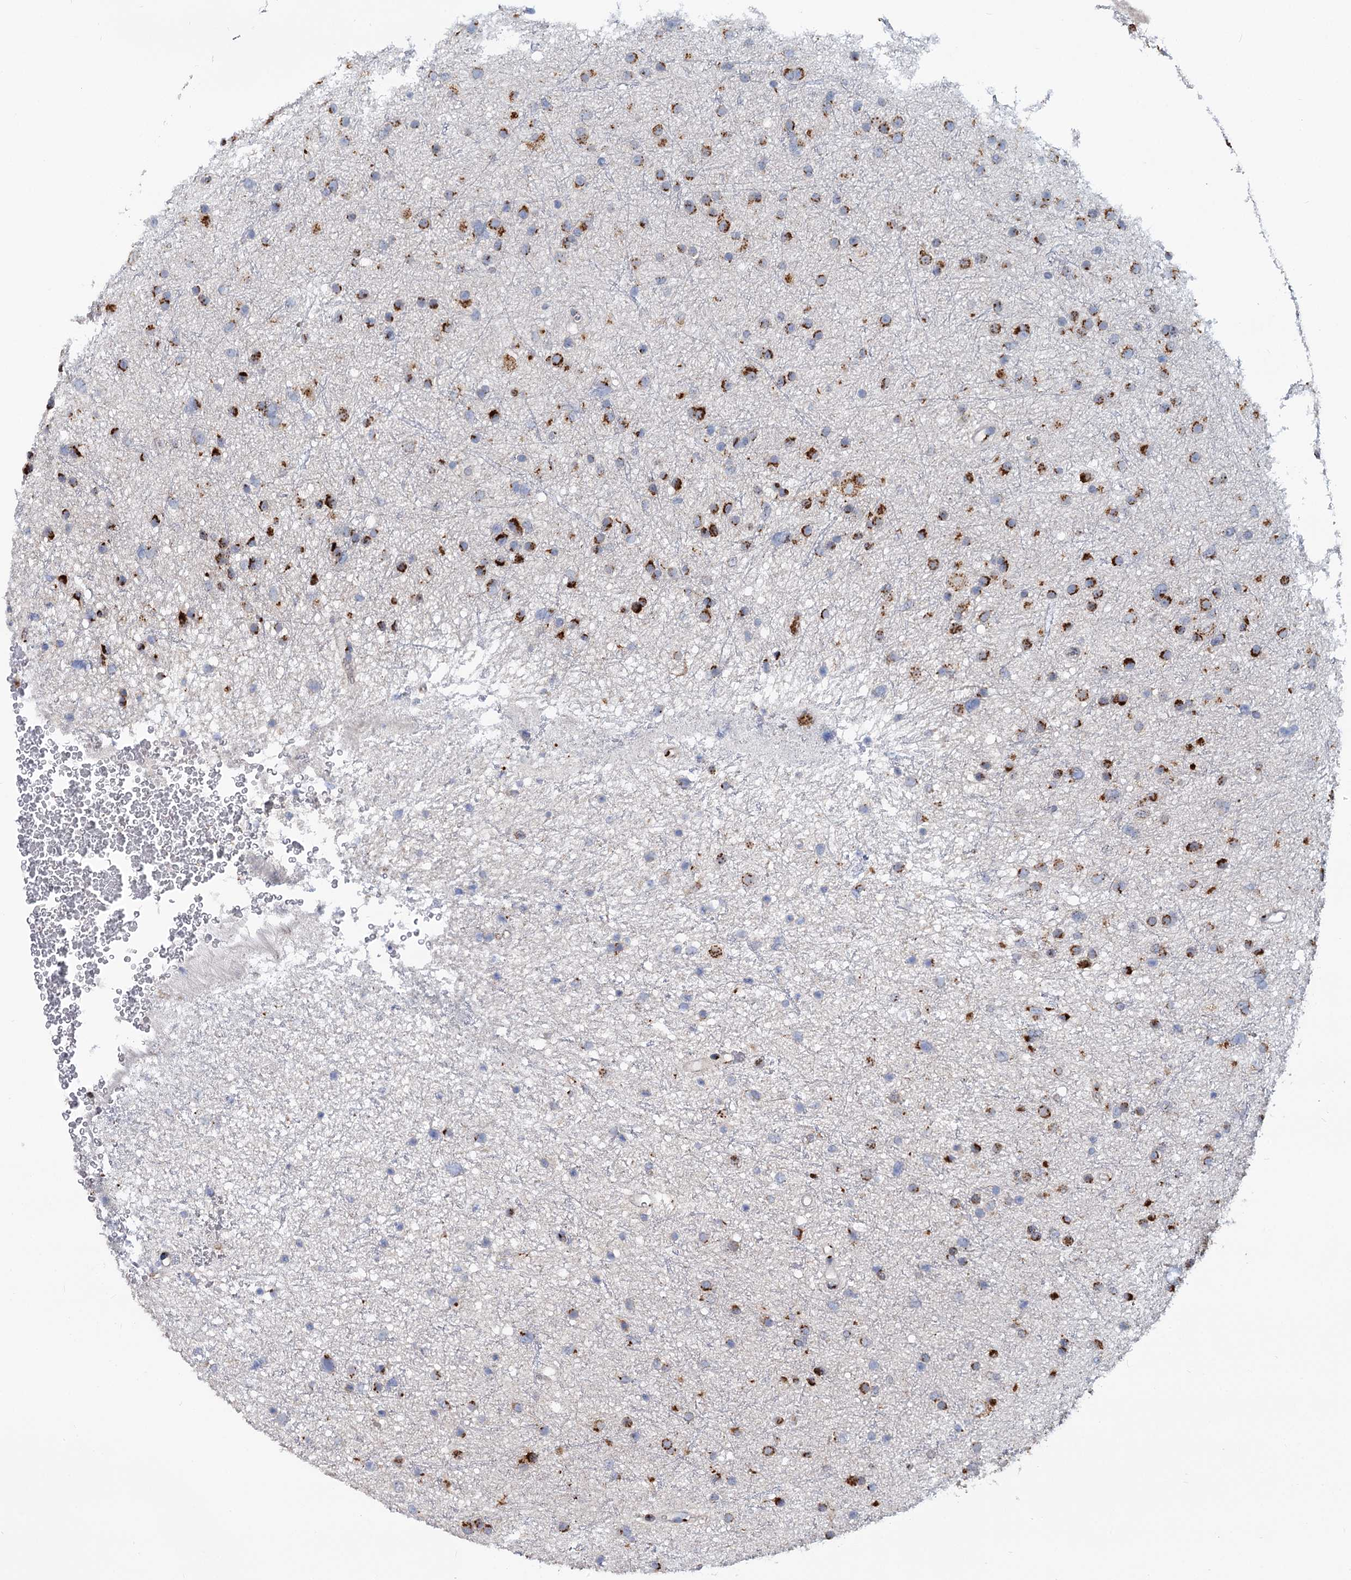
{"staining": {"intensity": "moderate", "quantity": ">75%", "location": "cytoplasmic/membranous"}, "tissue": "glioma", "cell_type": "Tumor cells", "image_type": "cancer", "snomed": [{"axis": "morphology", "description": "Glioma, malignant, Low grade"}, {"axis": "topography", "description": "Cerebral cortex"}], "caption": "A brown stain labels moderate cytoplasmic/membranous staining of a protein in human malignant glioma (low-grade) tumor cells.", "gene": "SUPT20H", "patient": {"sex": "female", "age": 39}}